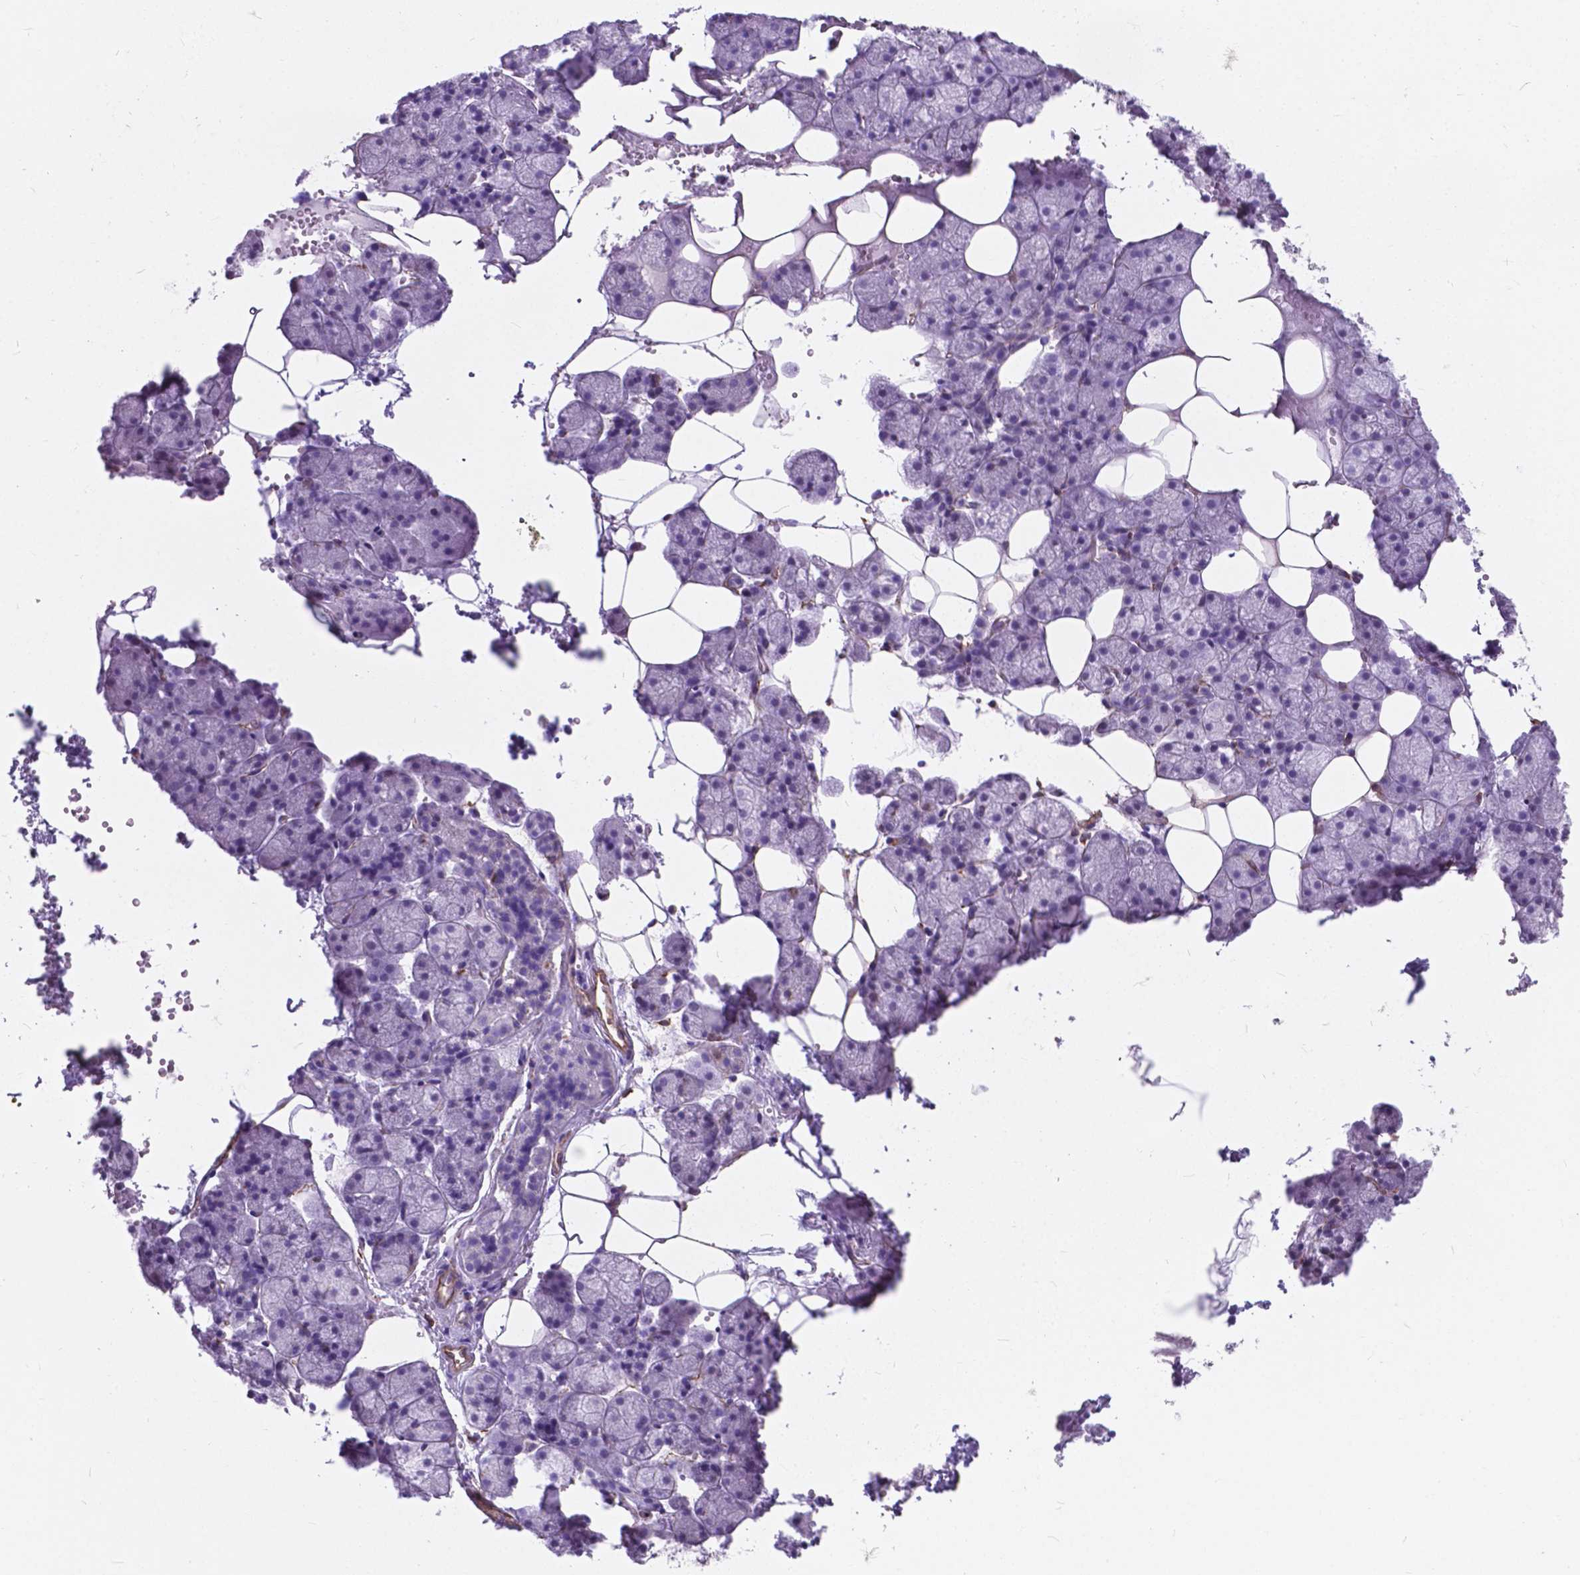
{"staining": {"intensity": "negative", "quantity": "none", "location": "none"}, "tissue": "salivary gland", "cell_type": "Glandular cells", "image_type": "normal", "snomed": [{"axis": "morphology", "description": "Normal tissue, NOS"}, {"axis": "topography", "description": "Salivary gland"}], "caption": "The immunohistochemistry micrograph has no significant staining in glandular cells of salivary gland. (DAB (3,3'-diaminobenzidine) immunohistochemistry (IHC) with hematoxylin counter stain).", "gene": "AMOT", "patient": {"sex": "male", "age": 38}}